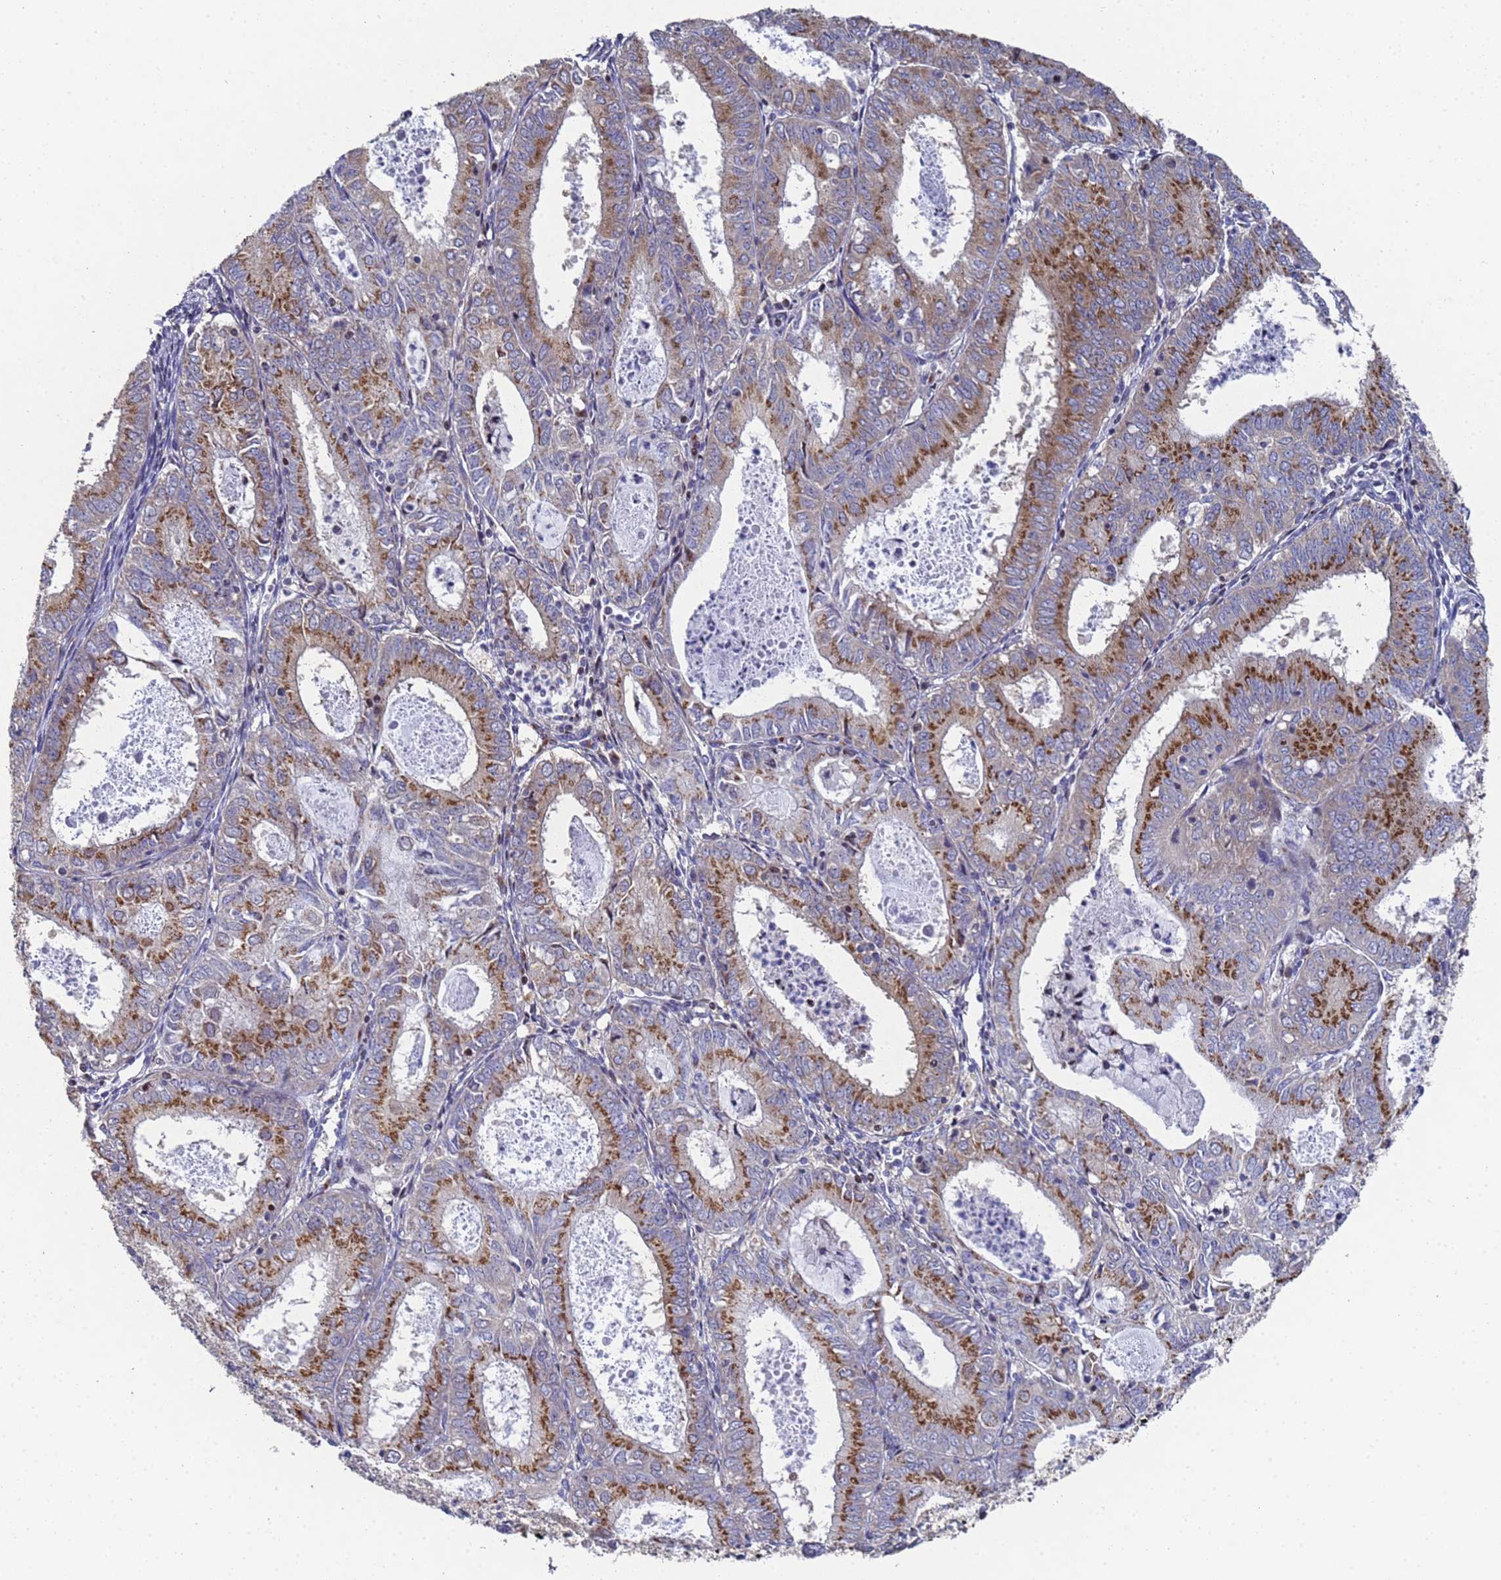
{"staining": {"intensity": "moderate", "quantity": "25%-75%", "location": "cytoplasmic/membranous"}, "tissue": "endometrial cancer", "cell_type": "Tumor cells", "image_type": "cancer", "snomed": [{"axis": "morphology", "description": "Adenocarcinoma, NOS"}, {"axis": "topography", "description": "Endometrium"}], "caption": "This photomicrograph reveals immunohistochemistry (IHC) staining of endometrial adenocarcinoma, with medium moderate cytoplasmic/membranous expression in approximately 25%-75% of tumor cells.", "gene": "NSUN6", "patient": {"sex": "female", "age": 57}}